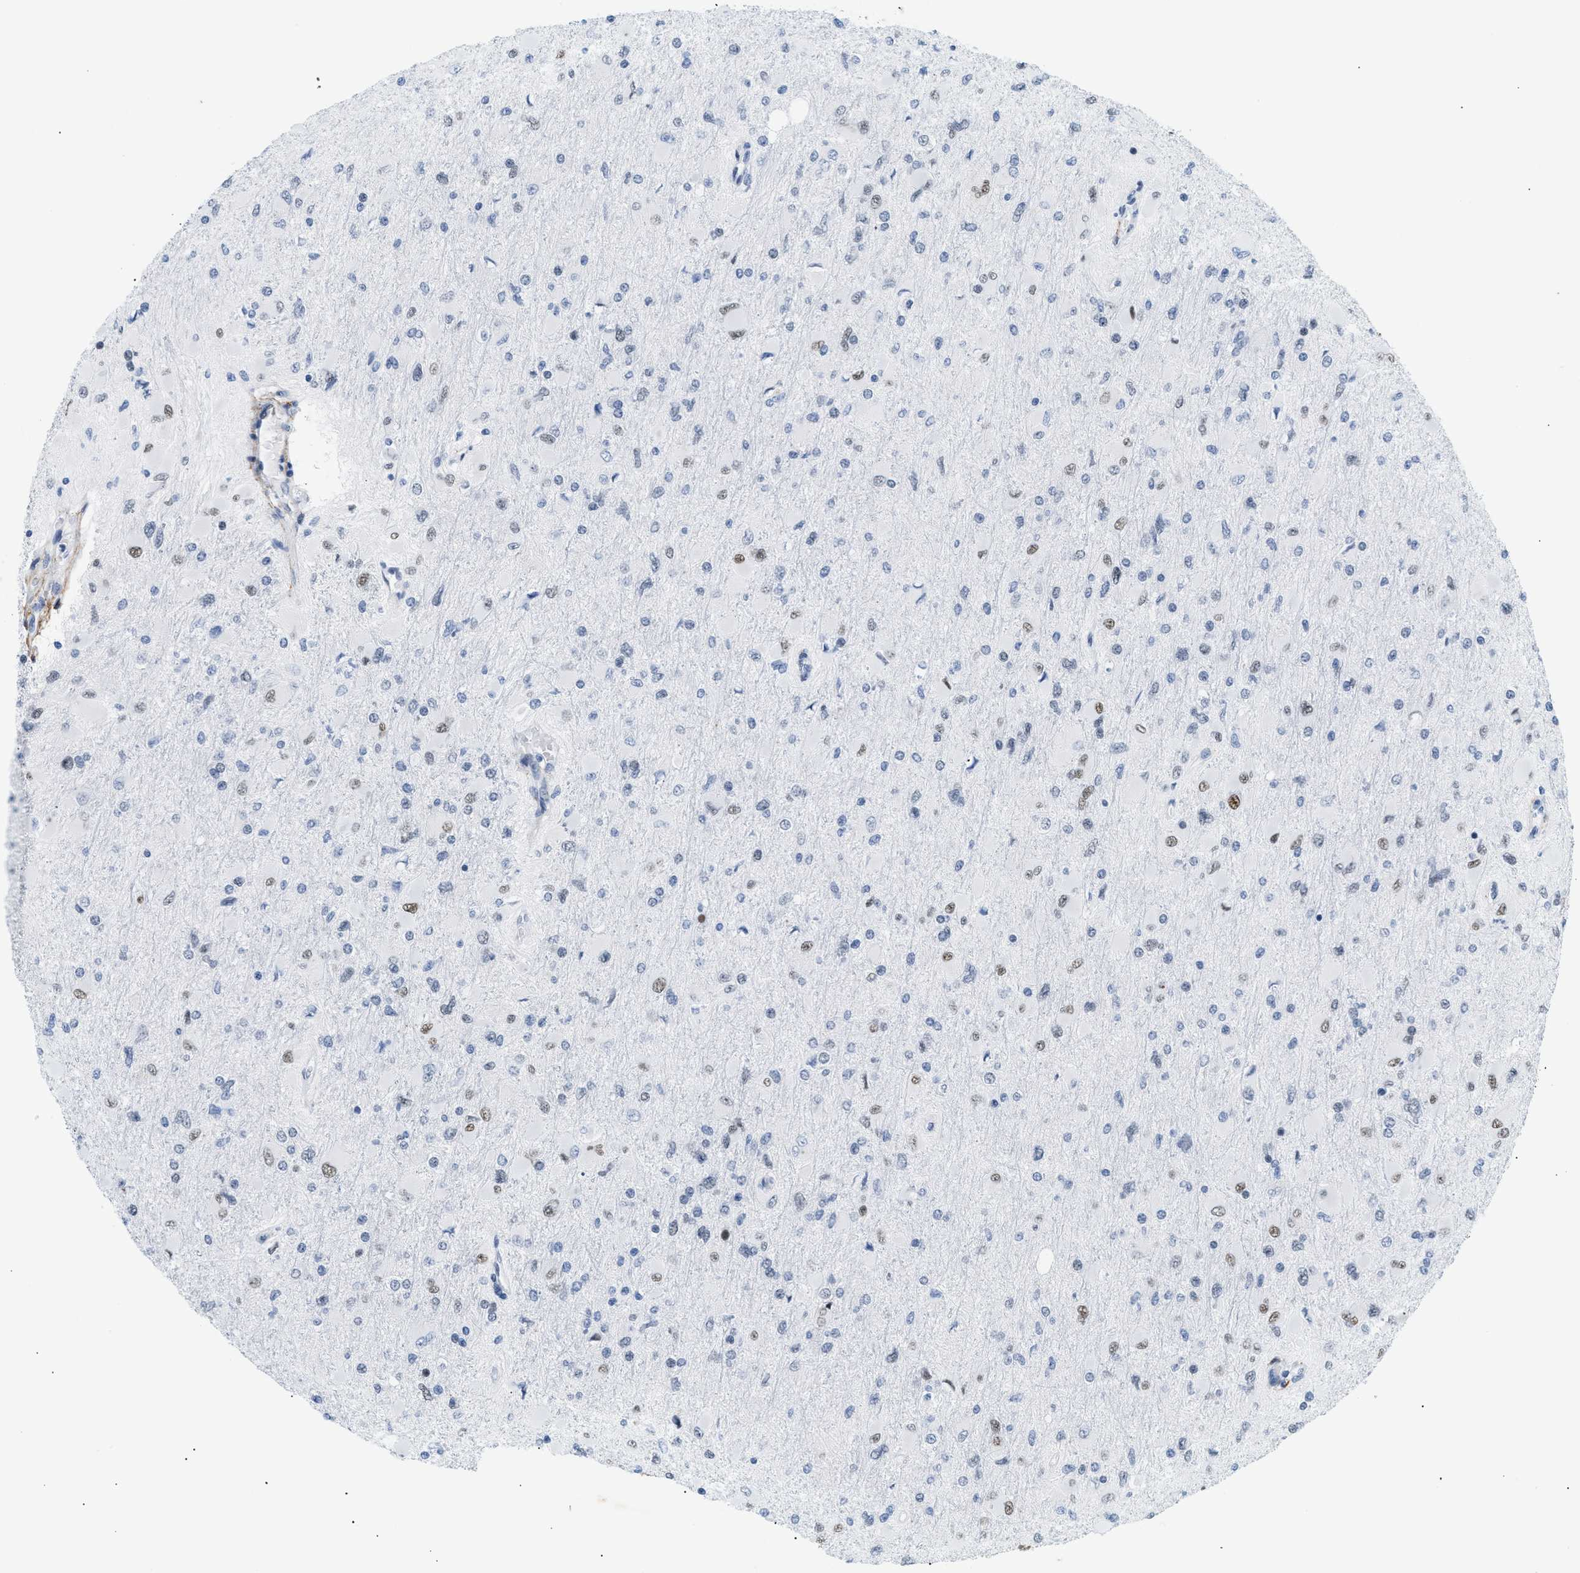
{"staining": {"intensity": "weak", "quantity": "<25%", "location": "nuclear"}, "tissue": "glioma", "cell_type": "Tumor cells", "image_type": "cancer", "snomed": [{"axis": "morphology", "description": "Glioma, malignant, High grade"}, {"axis": "topography", "description": "Cerebral cortex"}], "caption": "Glioma was stained to show a protein in brown. There is no significant expression in tumor cells. (Brightfield microscopy of DAB (3,3'-diaminobenzidine) immunohistochemistry at high magnification).", "gene": "ELN", "patient": {"sex": "female", "age": 36}}